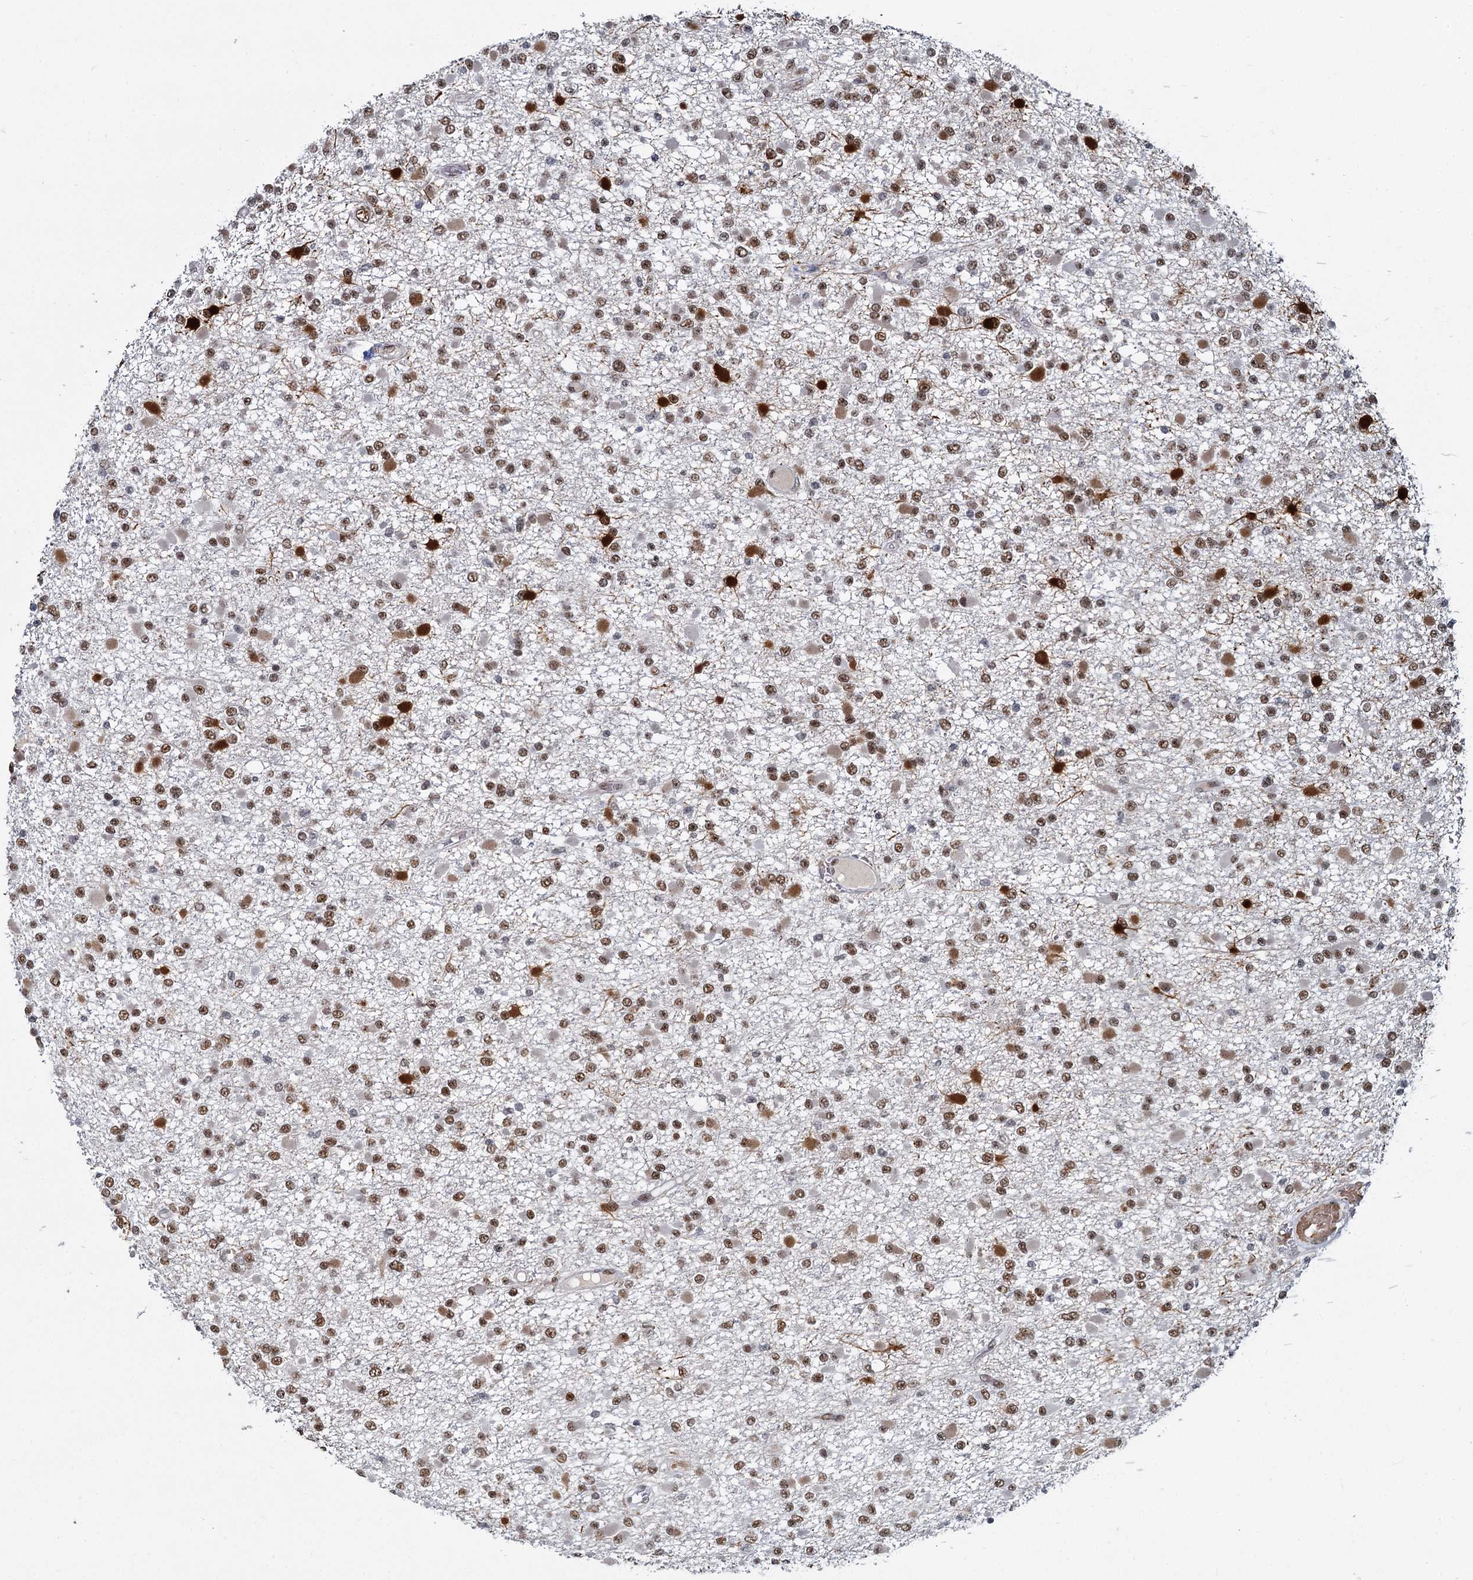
{"staining": {"intensity": "moderate", "quantity": ">75%", "location": "nuclear"}, "tissue": "glioma", "cell_type": "Tumor cells", "image_type": "cancer", "snomed": [{"axis": "morphology", "description": "Glioma, malignant, Low grade"}, {"axis": "topography", "description": "Brain"}], "caption": "Glioma stained with immunohistochemistry reveals moderate nuclear positivity in about >75% of tumor cells.", "gene": "RPRD1A", "patient": {"sex": "female", "age": 22}}